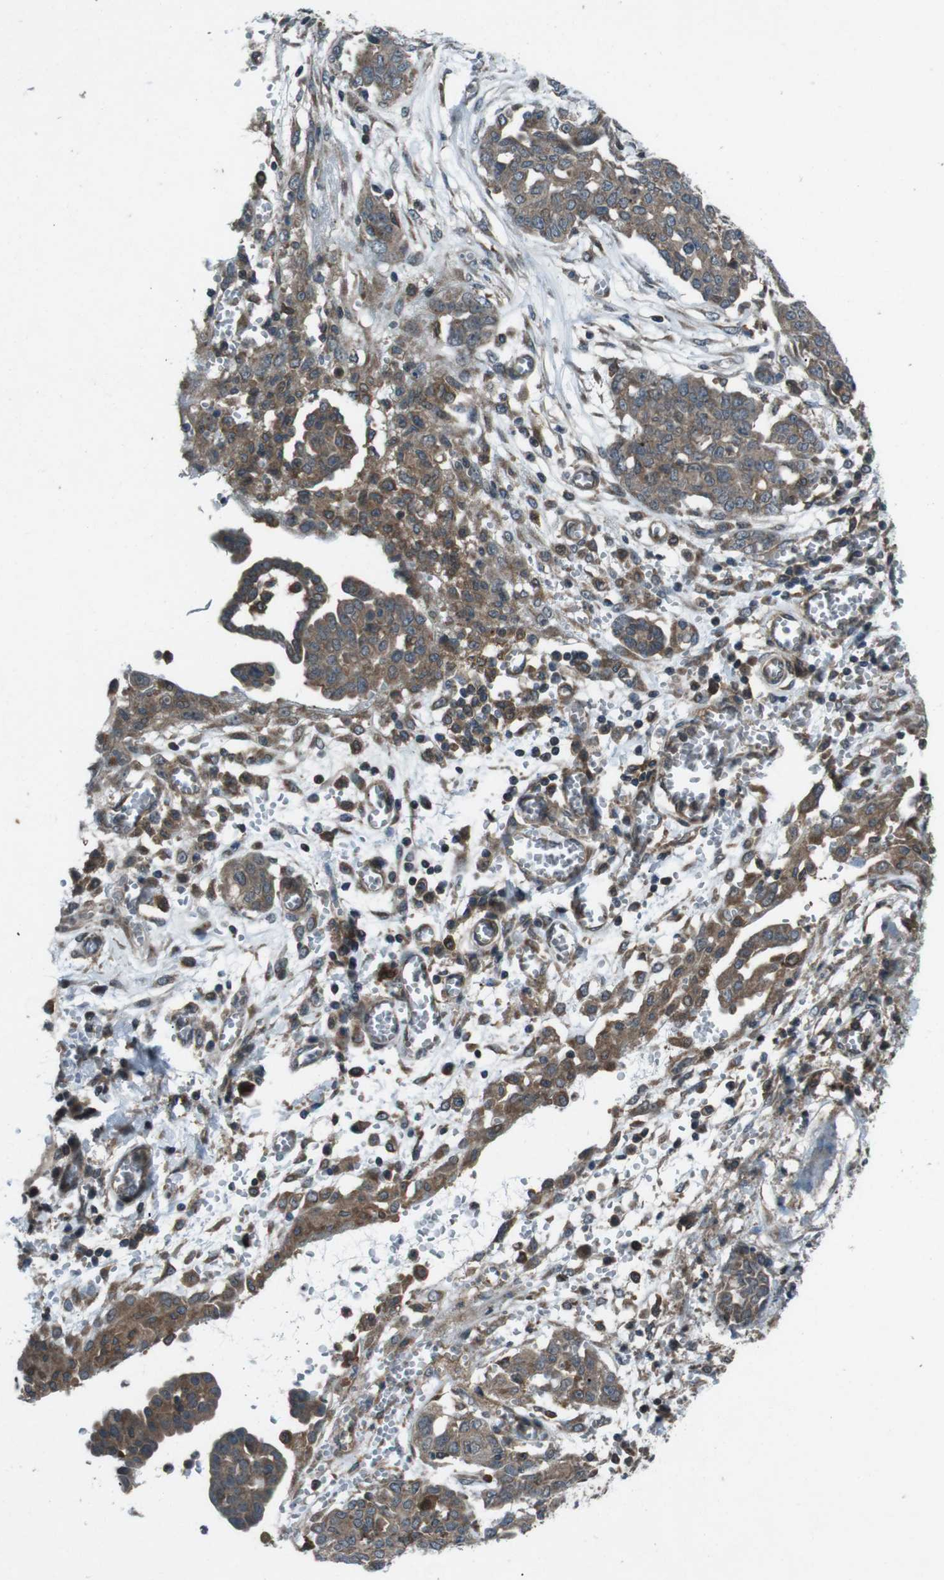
{"staining": {"intensity": "moderate", "quantity": ">75%", "location": "cytoplasmic/membranous"}, "tissue": "ovarian cancer", "cell_type": "Tumor cells", "image_type": "cancer", "snomed": [{"axis": "morphology", "description": "Cystadenocarcinoma, serous, NOS"}, {"axis": "topography", "description": "Soft tissue"}, {"axis": "topography", "description": "Ovary"}], "caption": "Immunohistochemical staining of serous cystadenocarcinoma (ovarian) shows medium levels of moderate cytoplasmic/membranous protein positivity in approximately >75% of tumor cells. (IHC, brightfield microscopy, high magnification).", "gene": "SLC27A4", "patient": {"sex": "female", "age": 57}}